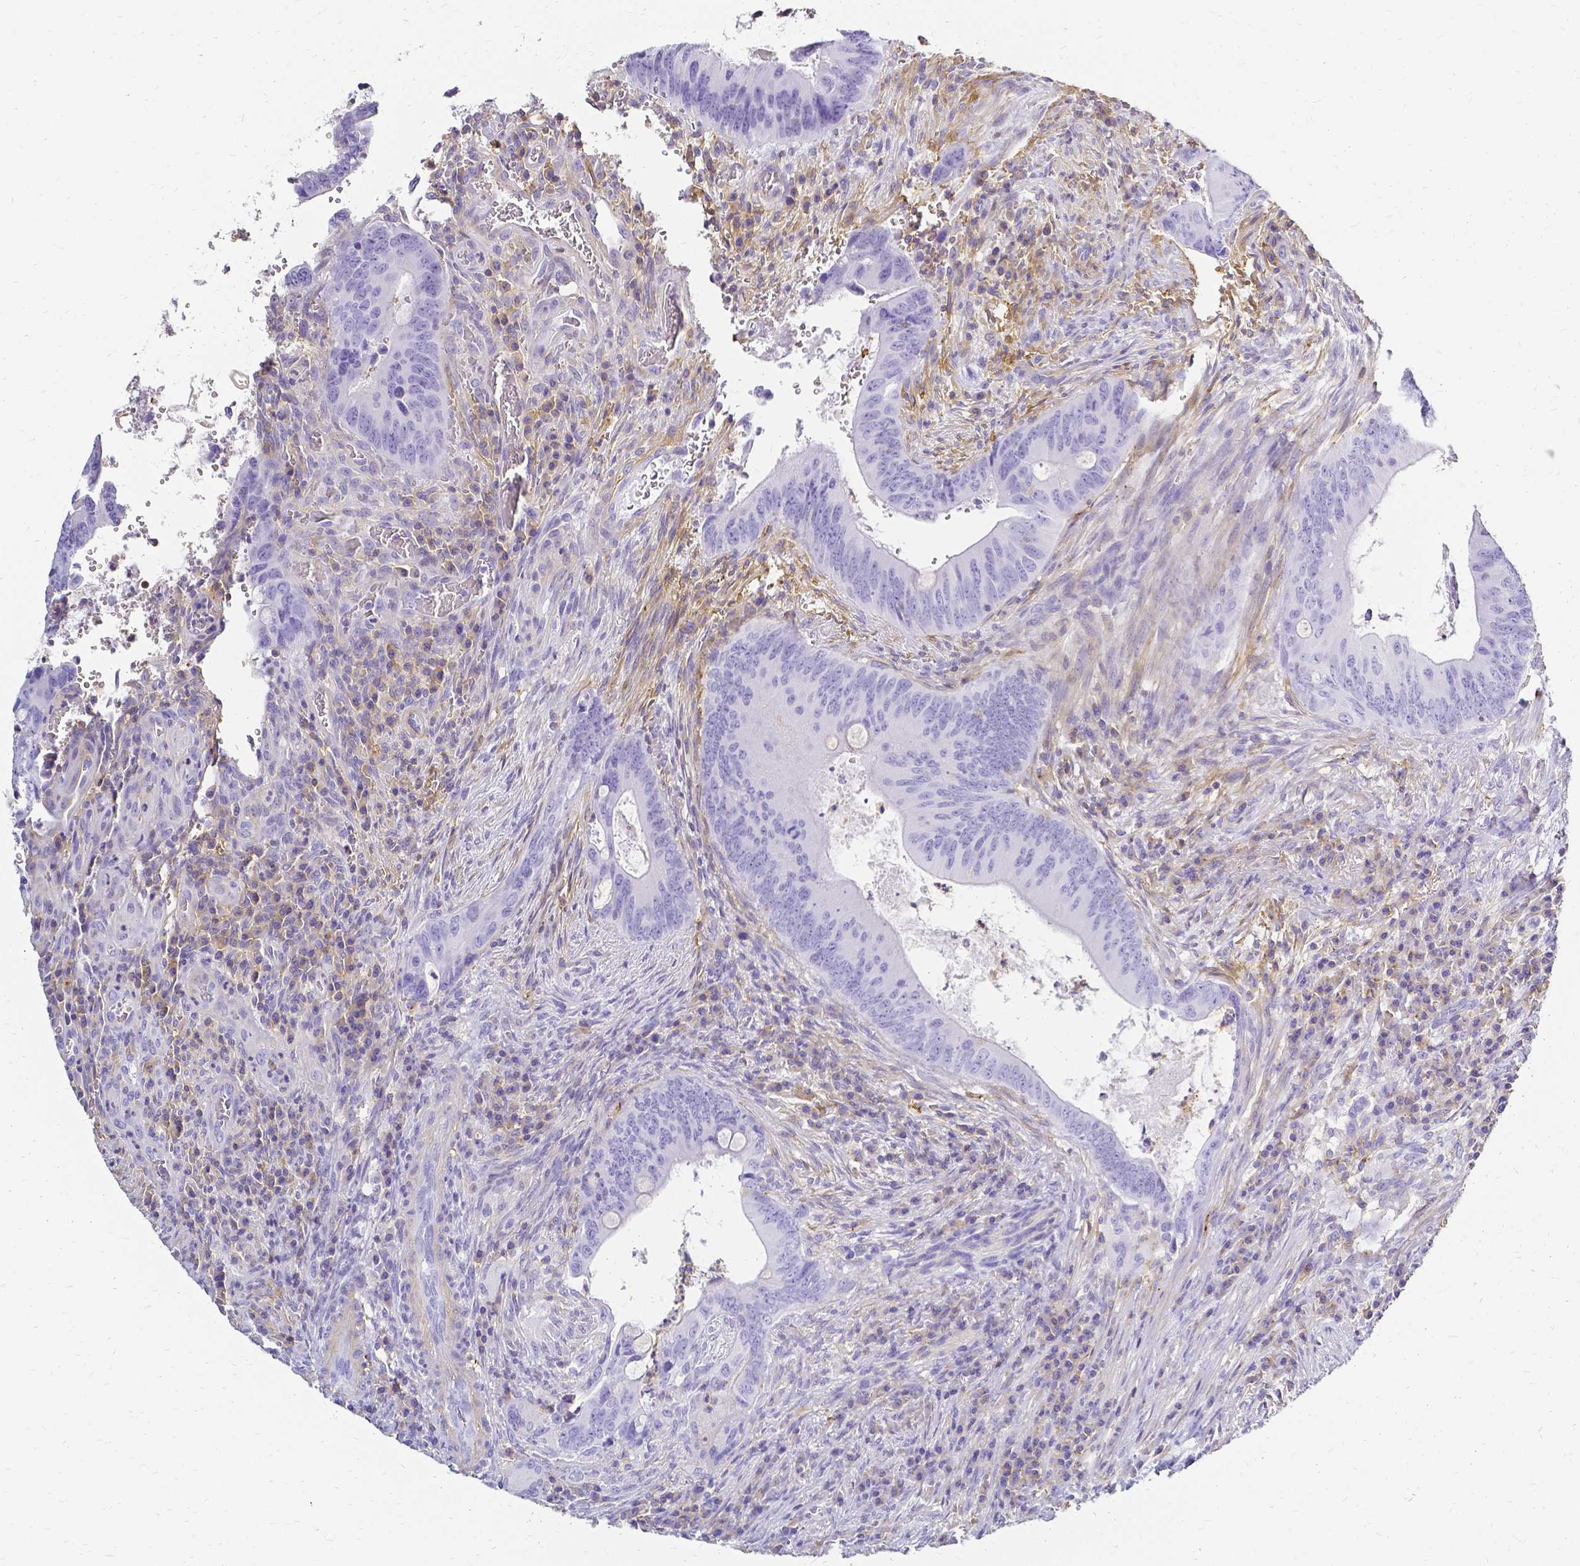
{"staining": {"intensity": "negative", "quantity": "none", "location": "none"}, "tissue": "colorectal cancer", "cell_type": "Tumor cells", "image_type": "cancer", "snomed": [{"axis": "morphology", "description": "Adenocarcinoma, NOS"}, {"axis": "topography", "description": "Colon"}], "caption": "The immunohistochemistry image has no significant positivity in tumor cells of colorectal adenocarcinoma tissue.", "gene": "HSPA12A", "patient": {"sex": "female", "age": 74}}